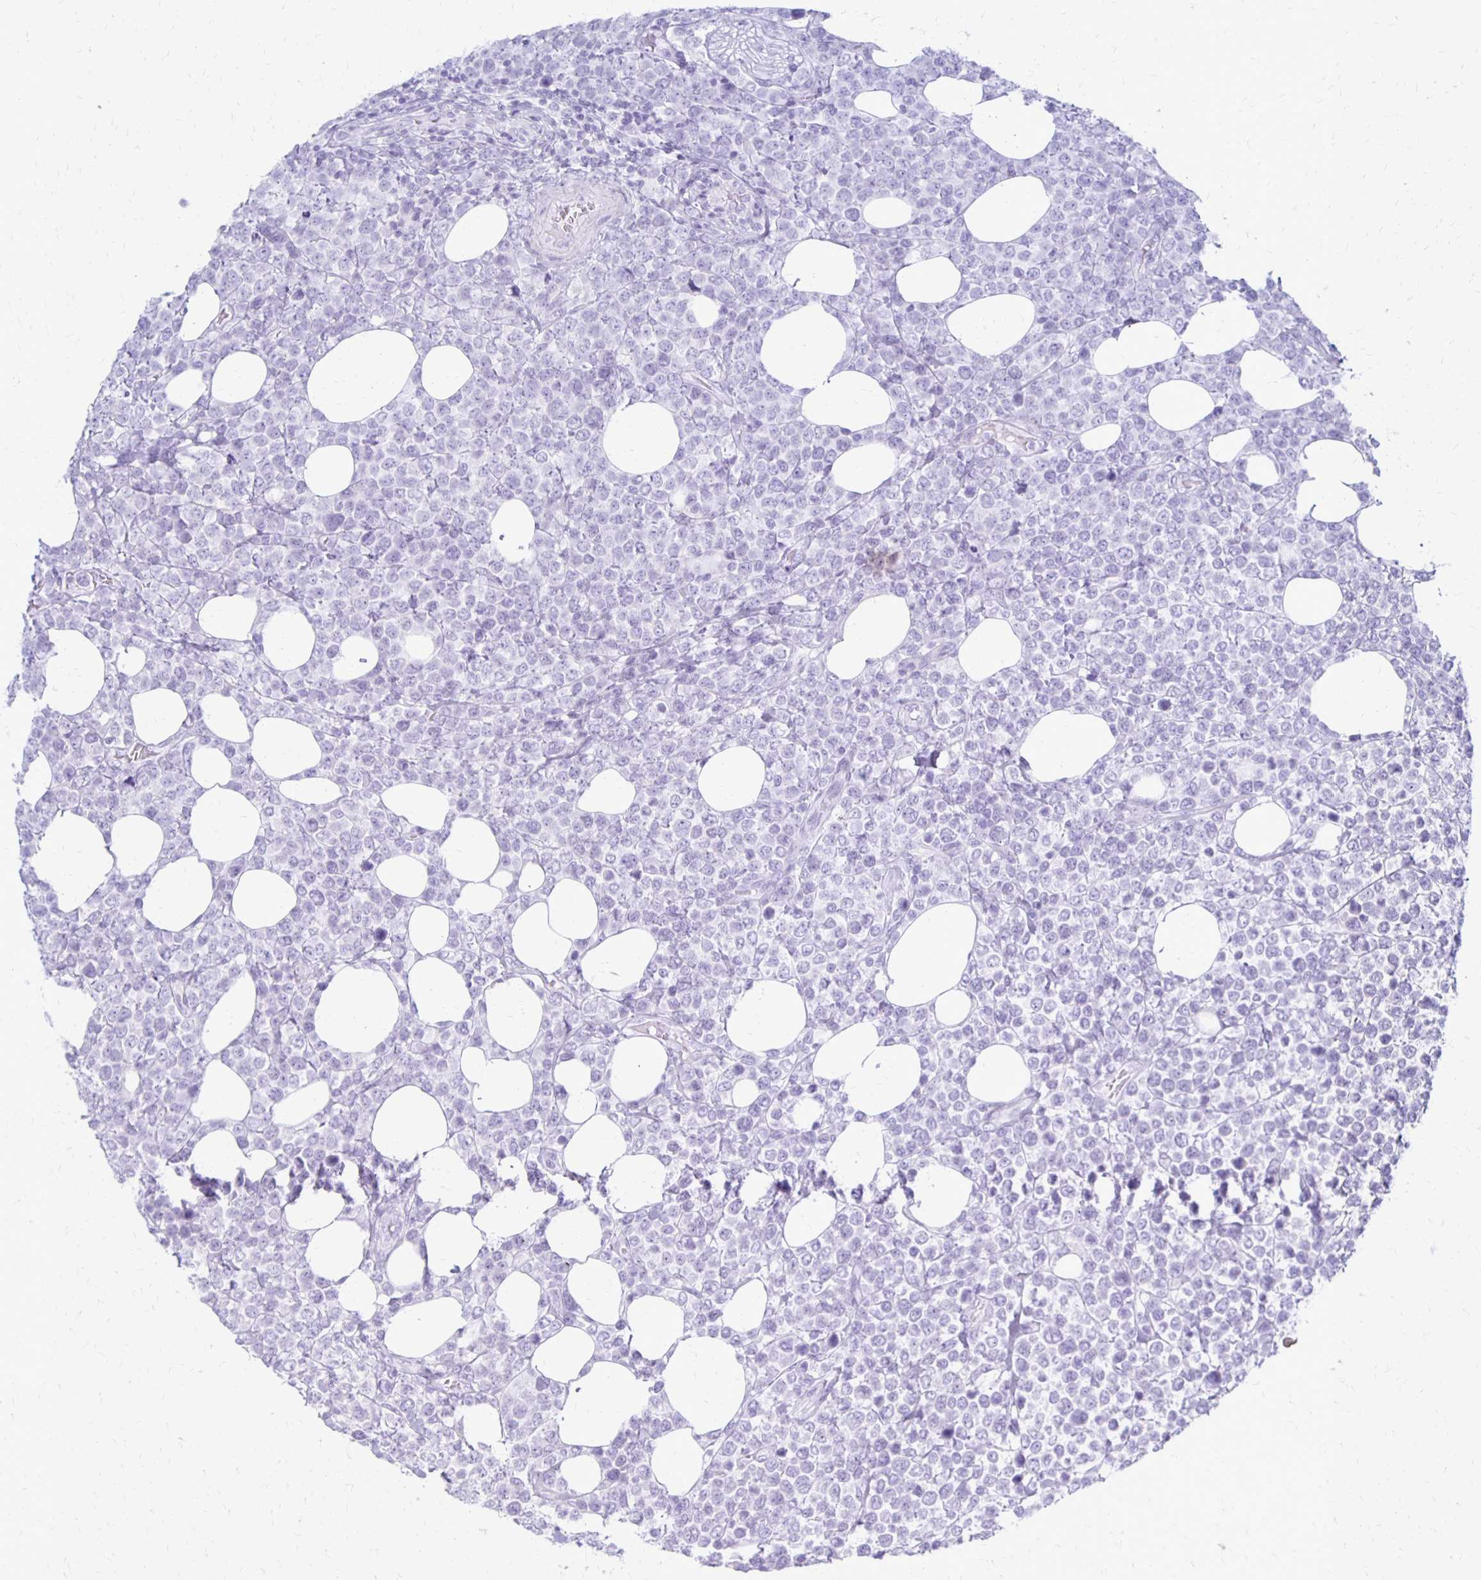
{"staining": {"intensity": "negative", "quantity": "none", "location": "none"}, "tissue": "lymphoma", "cell_type": "Tumor cells", "image_type": "cancer", "snomed": [{"axis": "morphology", "description": "Malignant lymphoma, non-Hodgkin's type, High grade"}, {"axis": "topography", "description": "Soft tissue"}], "caption": "A photomicrograph of human malignant lymphoma, non-Hodgkin's type (high-grade) is negative for staining in tumor cells.", "gene": "RYR1", "patient": {"sex": "female", "age": 56}}